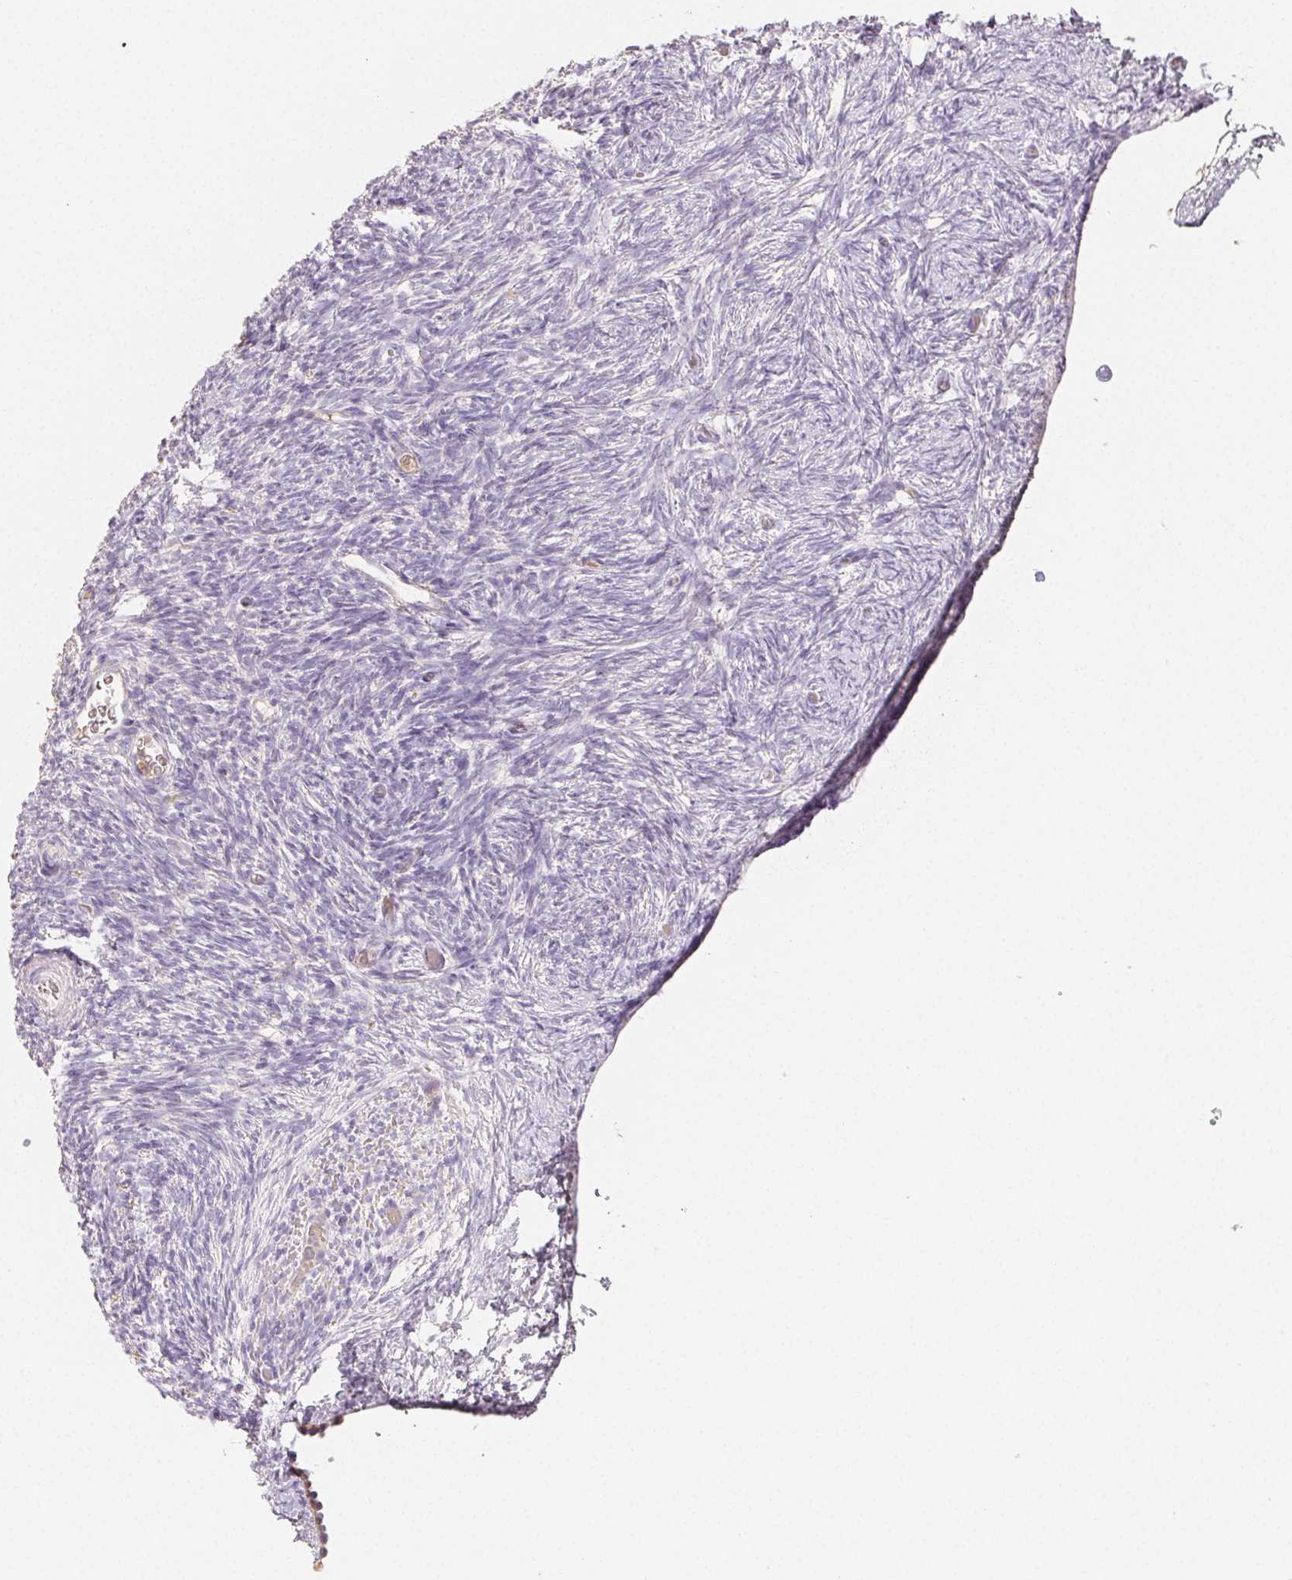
{"staining": {"intensity": "weak", "quantity": "<25%", "location": "cytoplasmic/membranous"}, "tissue": "ovary", "cell_type": "Follicle cells", "image_type": "normal", "snomed": [{"axis": "morphology", "description": "Normal tissue, NOS"}, {"axis": "topography", "description": "Ovary"}], "caption": "This is an immunohistochemistry (IHC) micrograph of benign ovary. There is no positivity in follicle cells.", "gene": "ACVR1B", "patient": {"sex": "female", "age": 39}}